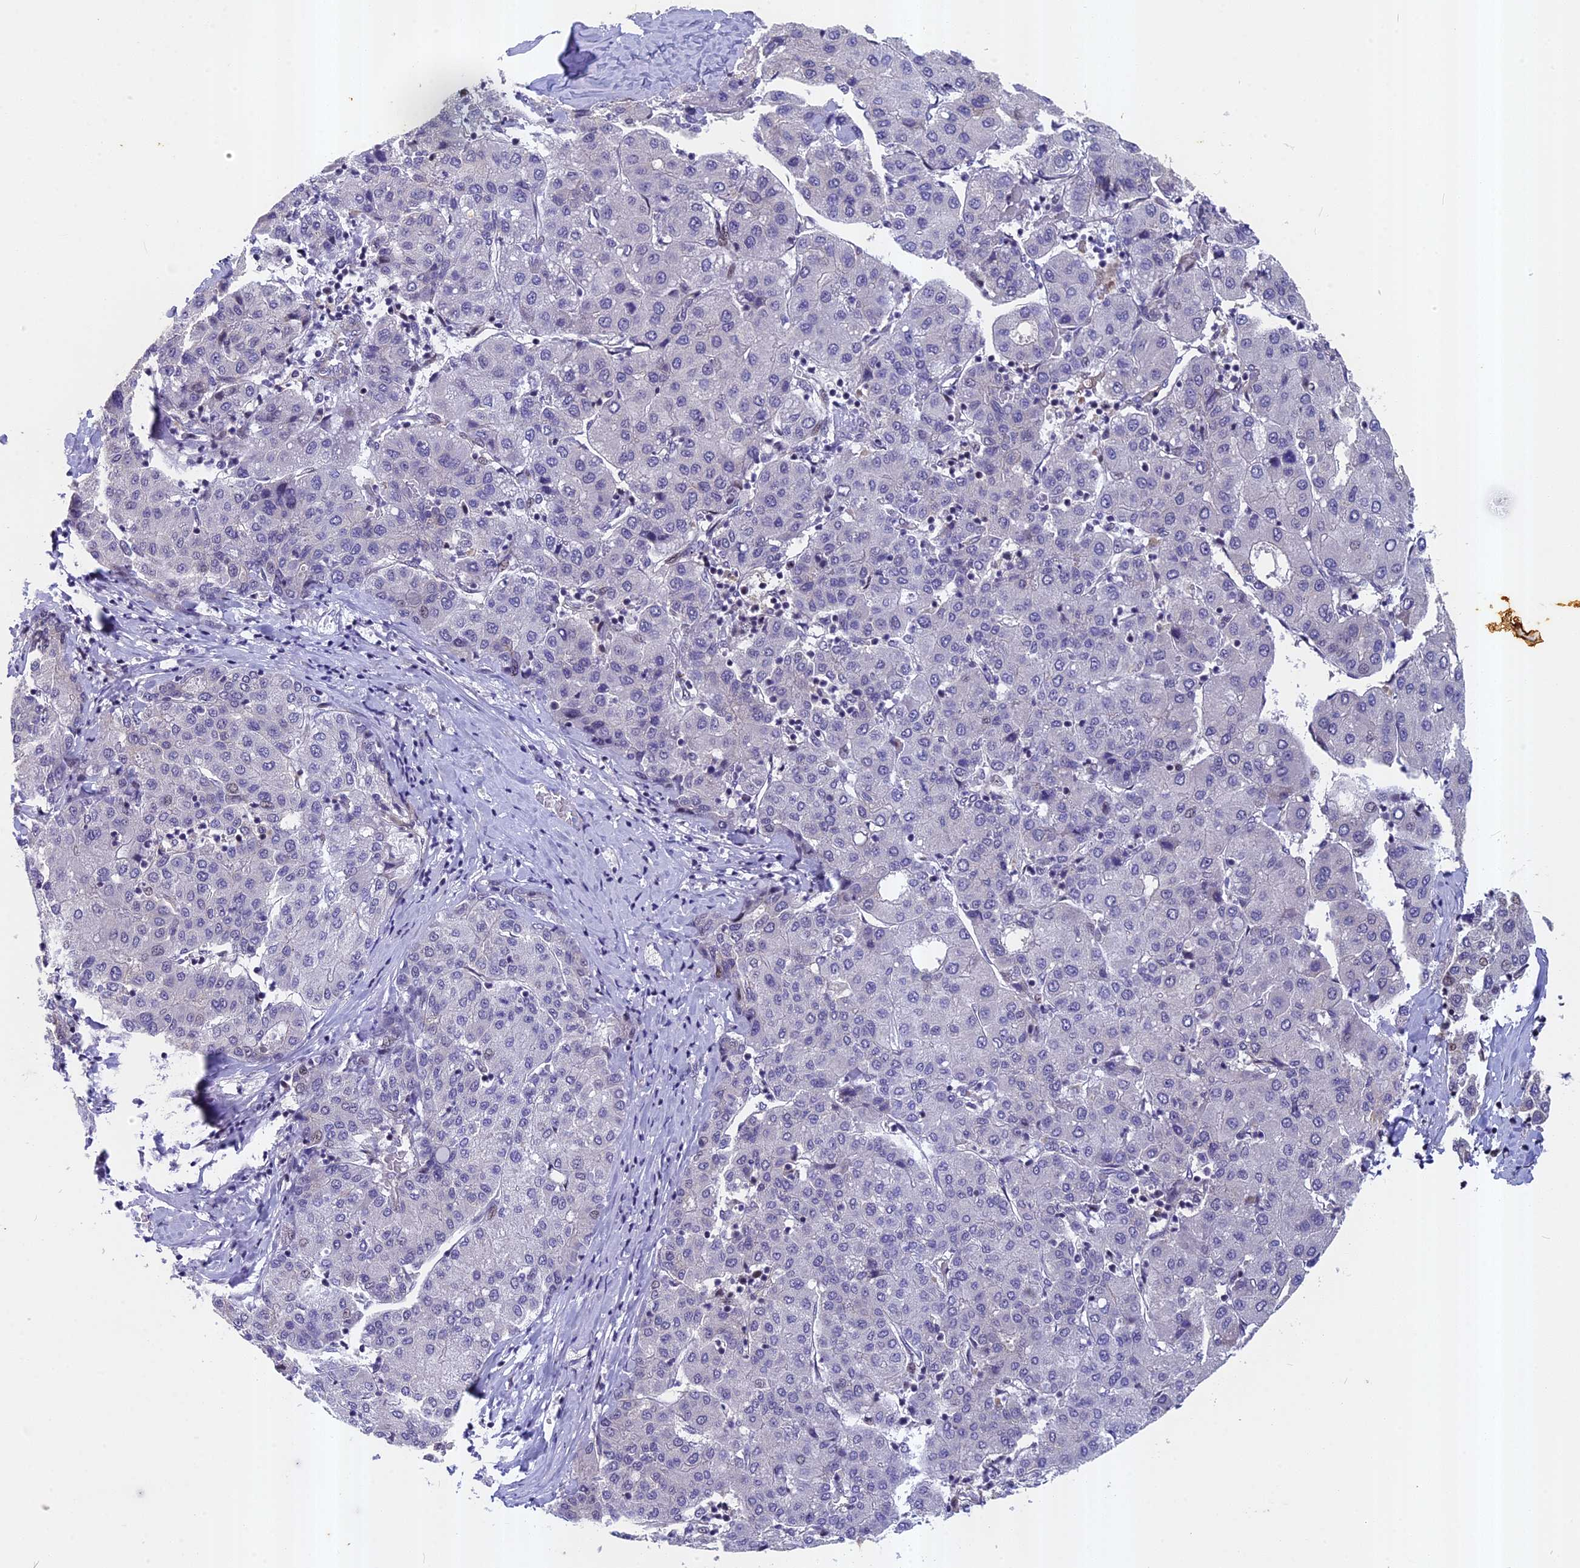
{"staining": {"intensity": "negative", "quantity": "none", "location": "none"}, "tissue": "liver cancer", "cell_type": "Tumor cells", "image_type": "cancer", "snomed": [{"axis": "morphology", "description": "Carcinoma, Hepatocellular, NOS"}, {"axis": "topography", "description": "Liver"}], "caption": "Immunohistochemical staining of human liver cancer (hepatocellular carcinoma) exhibits no significant staining in tumor cells.", "gene": "ANKRD34B", "patient": {"sex": "male", "age": 65}}